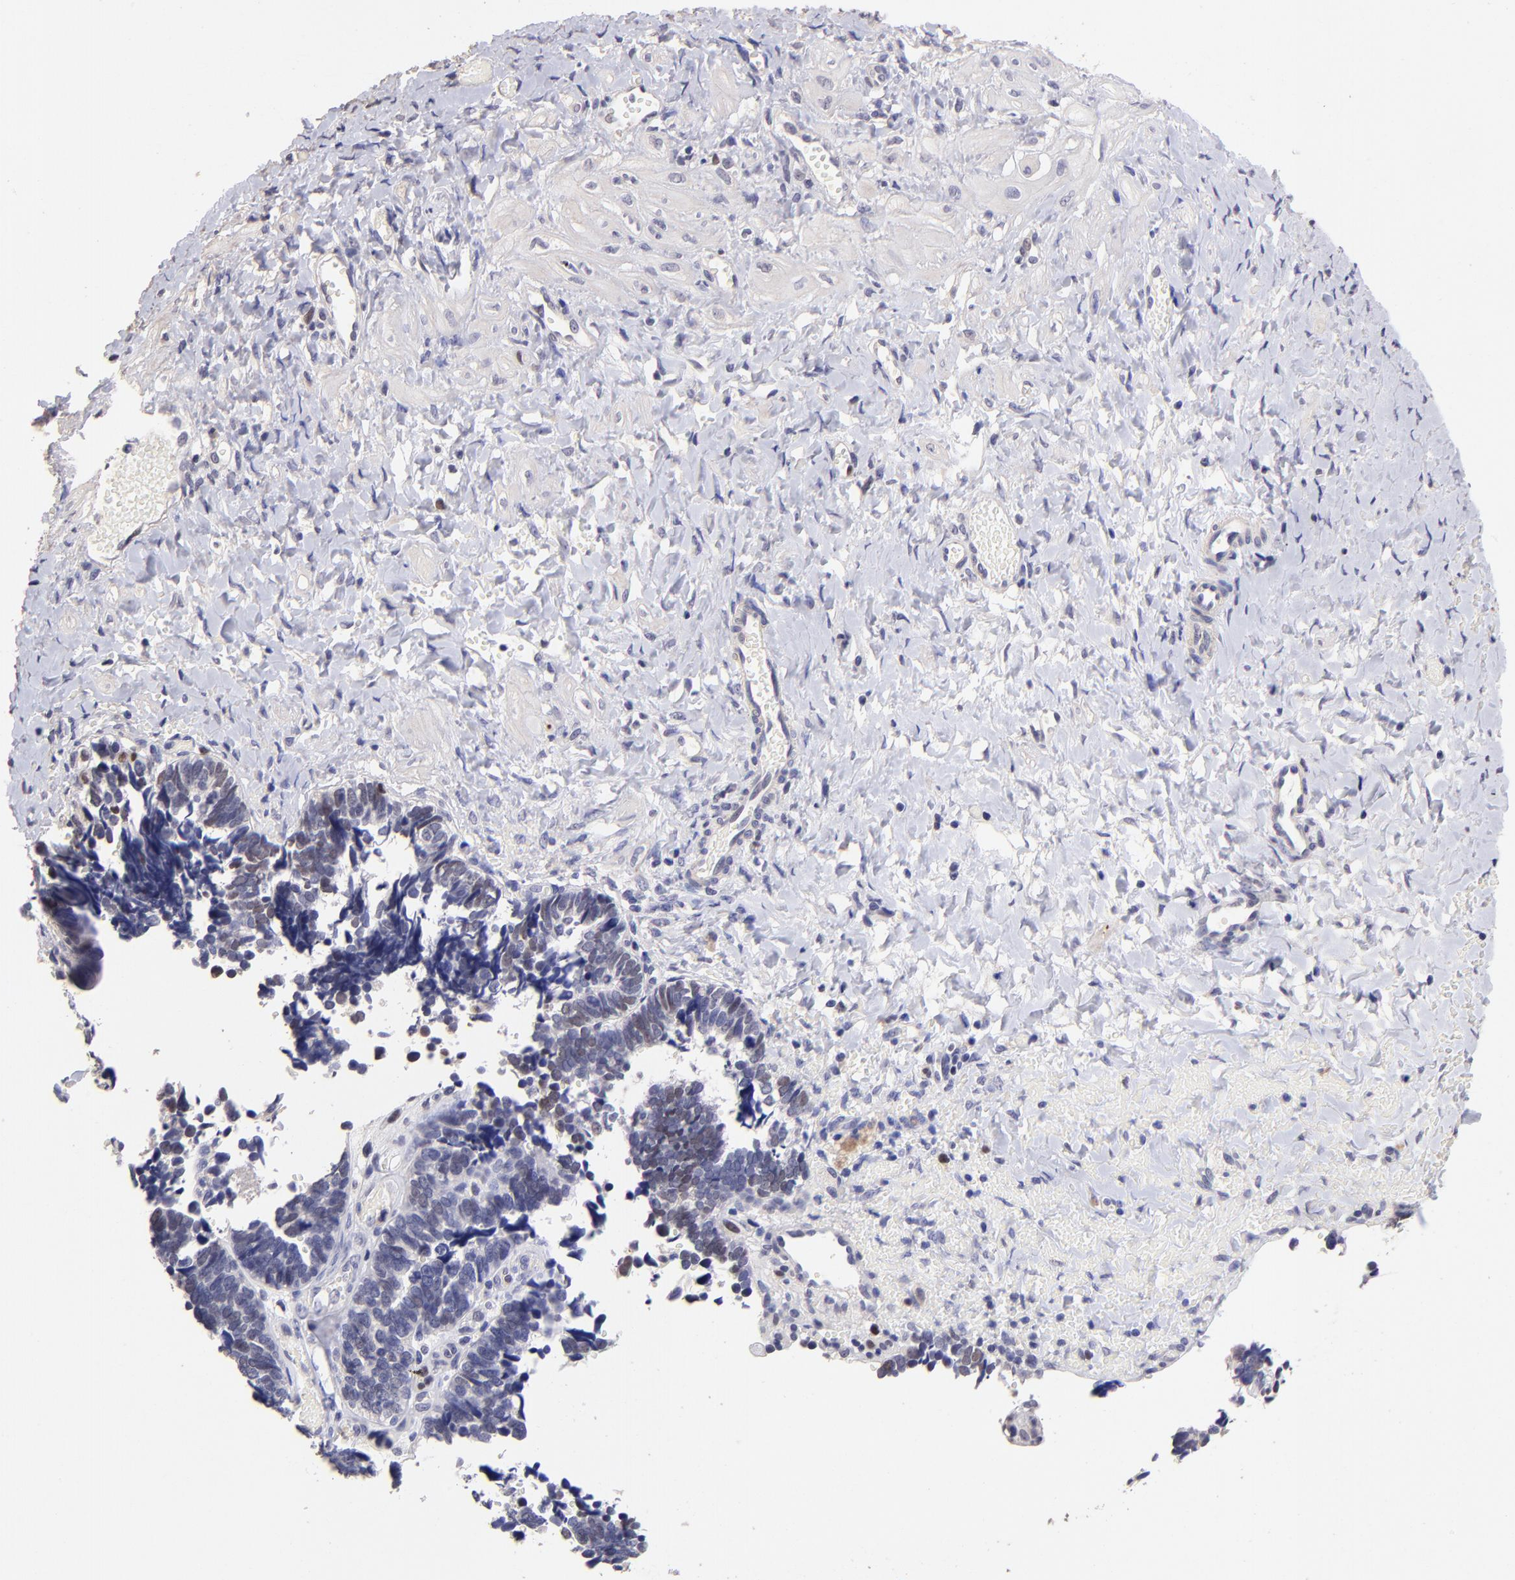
{"staining": {"intensity": "weak", "quantity": "25%-75%", "location": "nuclear"}, "tissue": "ovarian cancer", "cell_type": "Tumor cells", "image_type": "cancer", "snomed": [{"axis": "morphology", "description": "Cystadenocarcinoma, serous, NOS"}, {"axis": "topography", "description": "Ovary"}], "caption": "High-power microscopy captured an immunohistochemistry histopathology image of ovarian cancer (serous cystadenocarcinoma), revealing weak nuclear expression in about 25%-75% of tumor cells.", "gene": "DNMT1", "patient": {"sex": "female", "age": 77}}